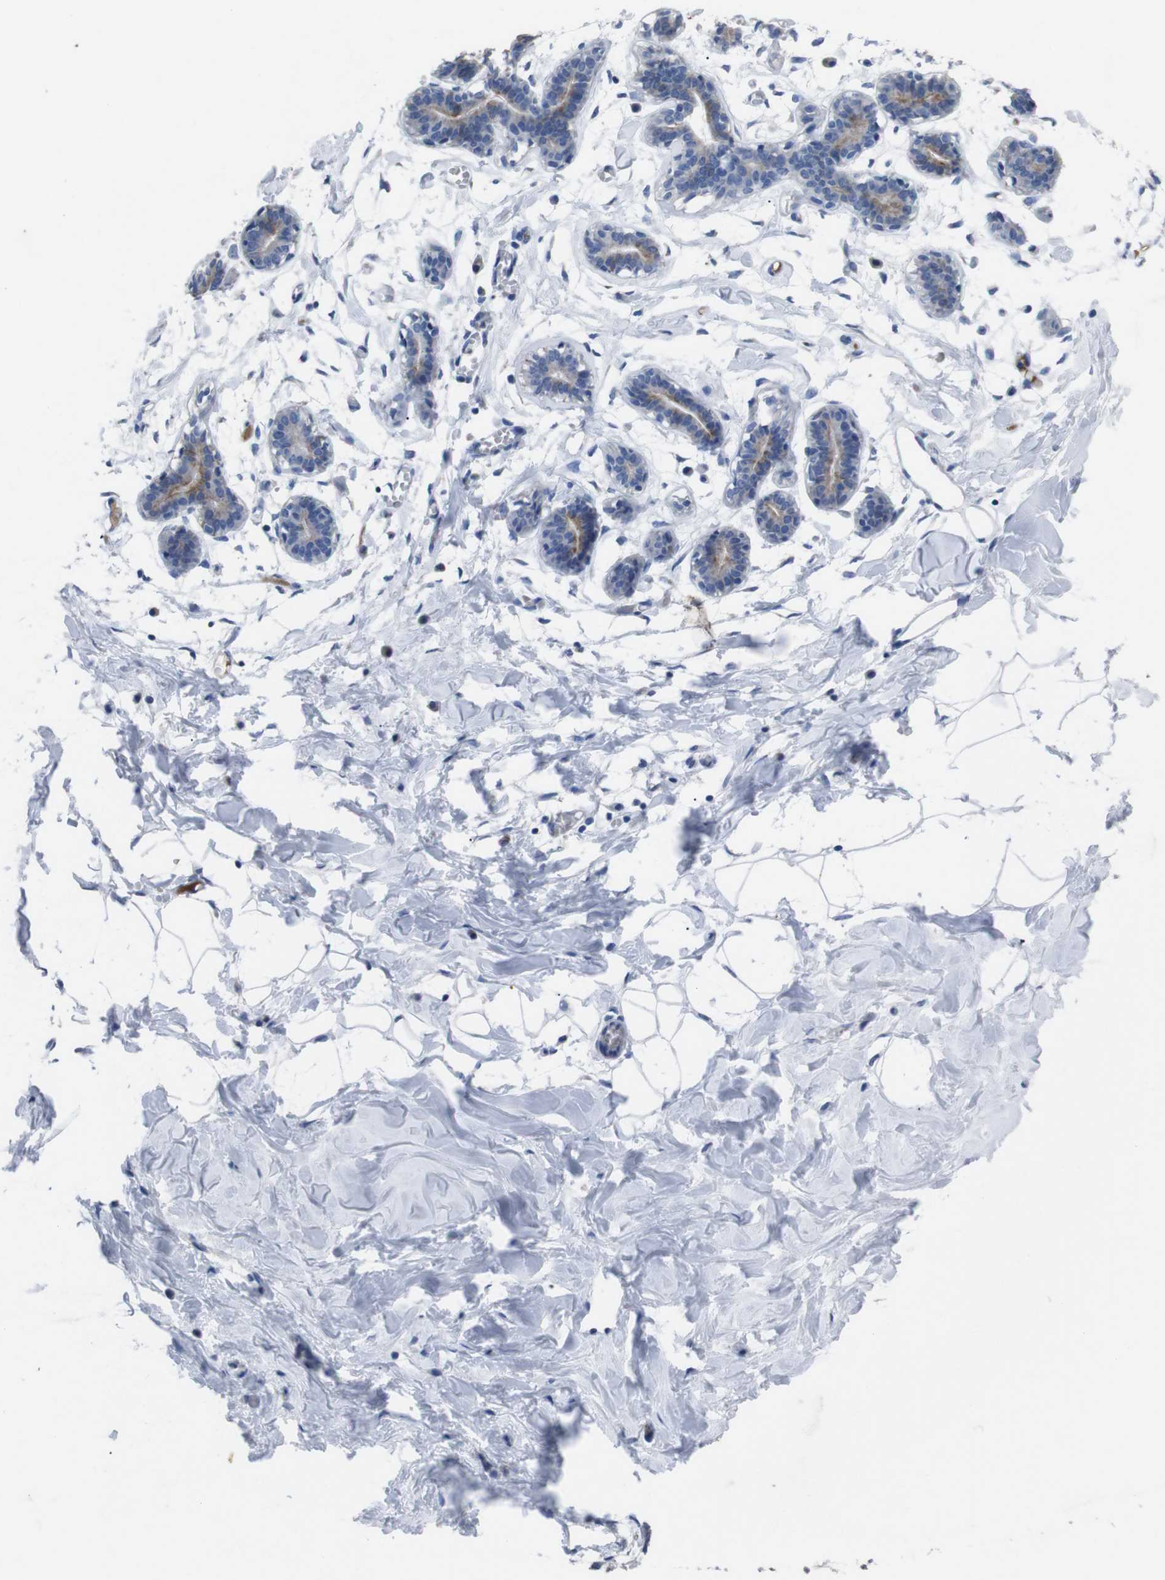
{"staining": {"intensity": "negative", "quantity": "none", "location": "none"}, "tissue": "breast", "cell_type": "Adipocytes", "image_type": "normal", "snomed": [{"axis": "morphology", "description": "Normal tissue, NOS"}, {"axis": "topography", "description": "Breast"}], "caption": "Adipocytes are negative for protein expression in normal human breast. (Stains: DAB IHC with hematoxylin counter stain, Microscopy: brightfield microscopy at high magnification).", "gene": "GJB2", "patient": {"sex": "female", "age": 27}}